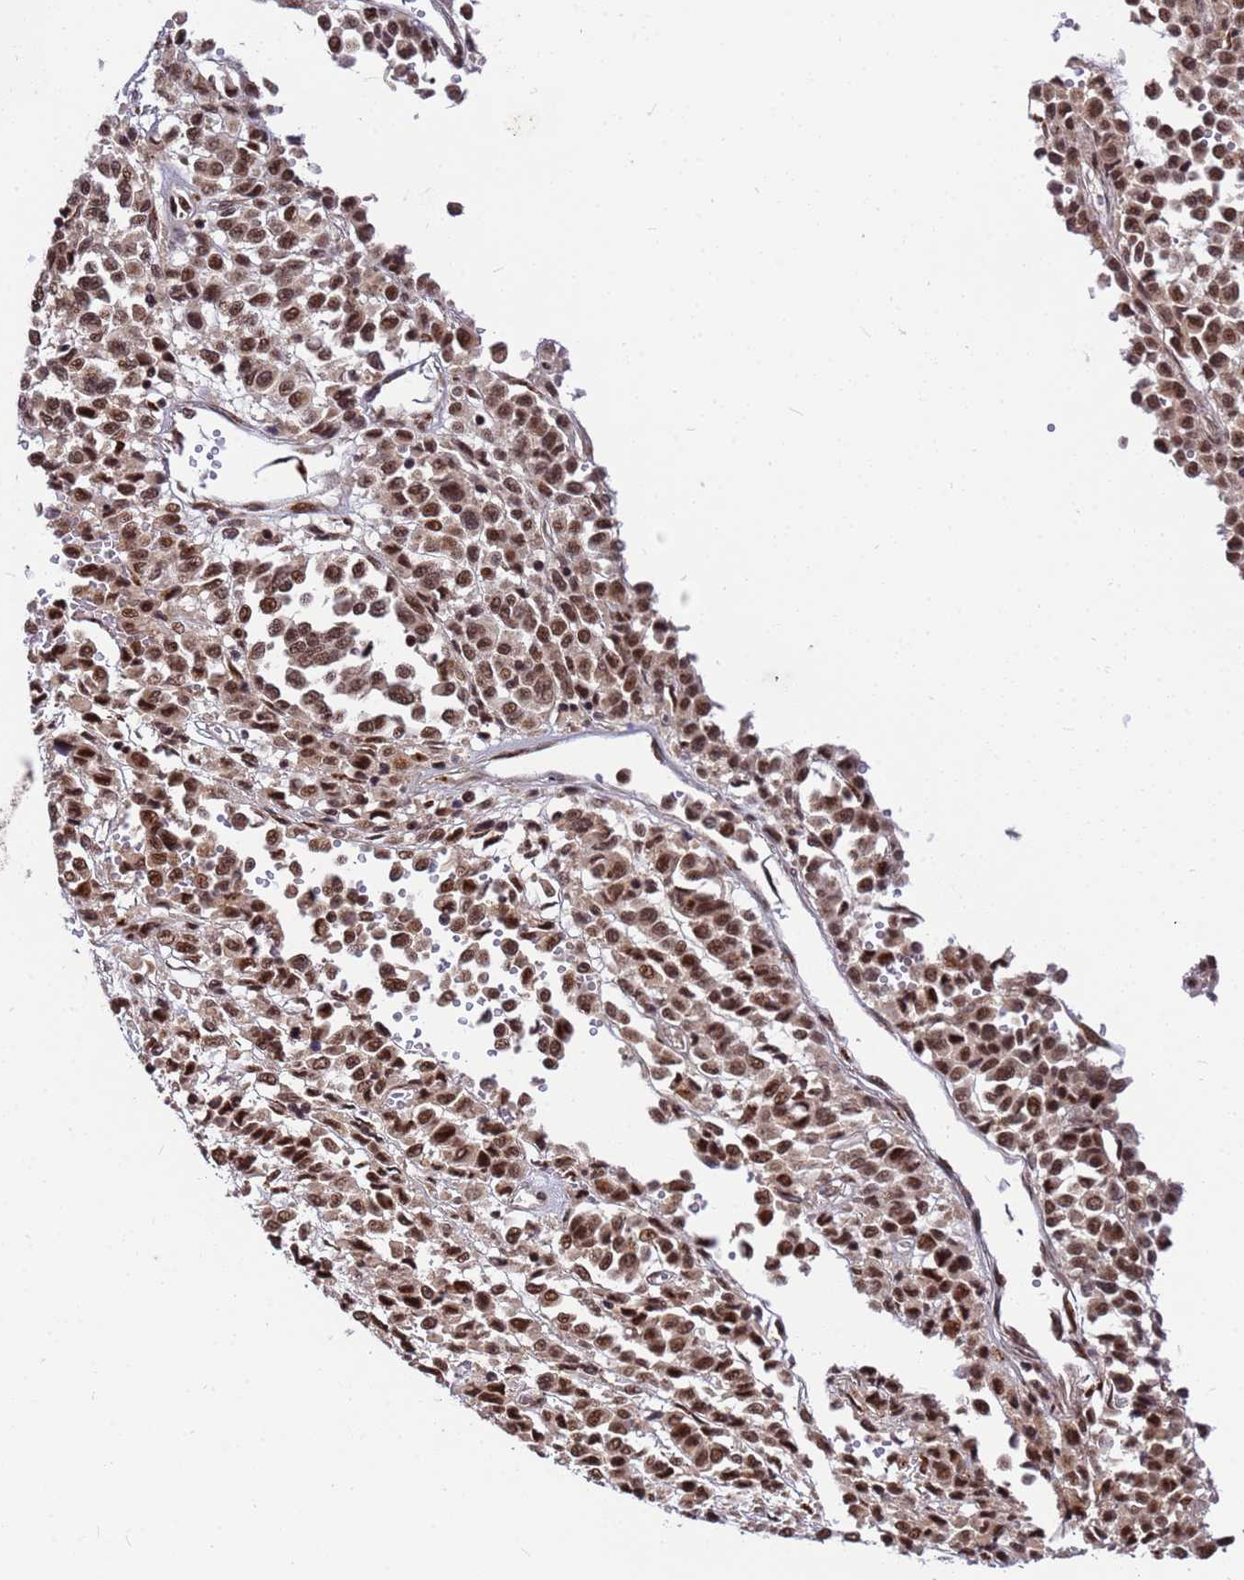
{"staining": {"intensity": "strong", "quantity": ">75%", "location": "nuclear"}, "tissue": "melanoma", "cell_type": "Tumor cells", "image_type": "cancer", "snomed": [{"axis": "morphology", "description": "Malignant melanoma, Metastatic site"}, {"axis": "topography", "description": "Pancreas"}], "caption": "Tumor cells display strong nuclear expression in approximately >75% of cells in melanoma.", "gene": "NCBP2", "patient": {"sex": "female", "age": 30}}